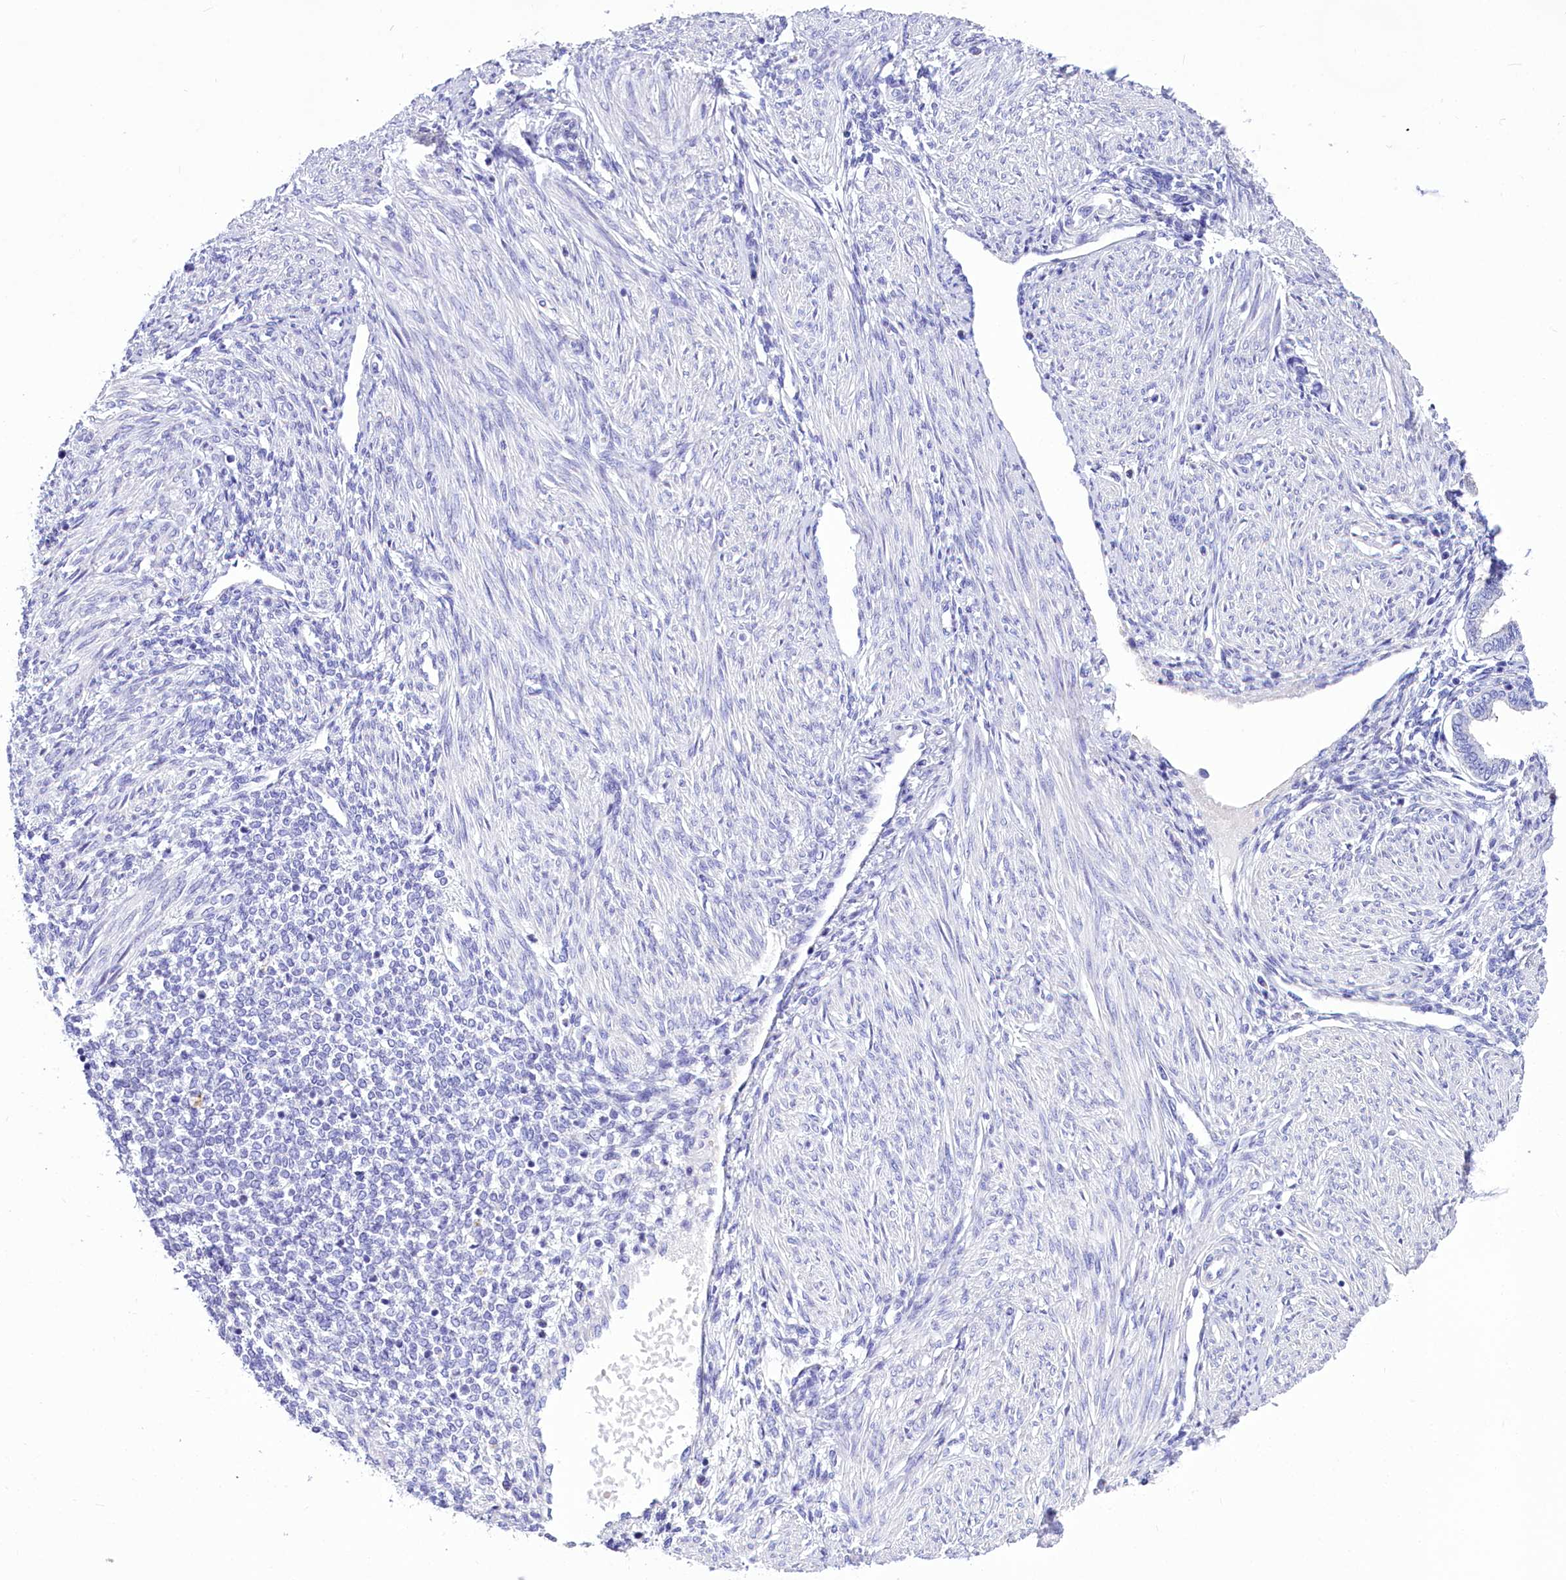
{"staining": {"intensity": "negative", "quantity": "none", "location": "none"}, "tissue": "endometrium", "cell_type": "Cells in endometrial stroma", "image_type": "normal", "snomed": [{"axis": "morphology", "description": "Normal tissue, NOS"}, {"axis": "topography", "description": "Endometrium"}], "caption": "Immunohistochemical staining of benign endometrium exhibits no significant expression in cells in endometrial stroma.", "gene": "TTC36", "patient": {"sex": "female", "age": 53}}